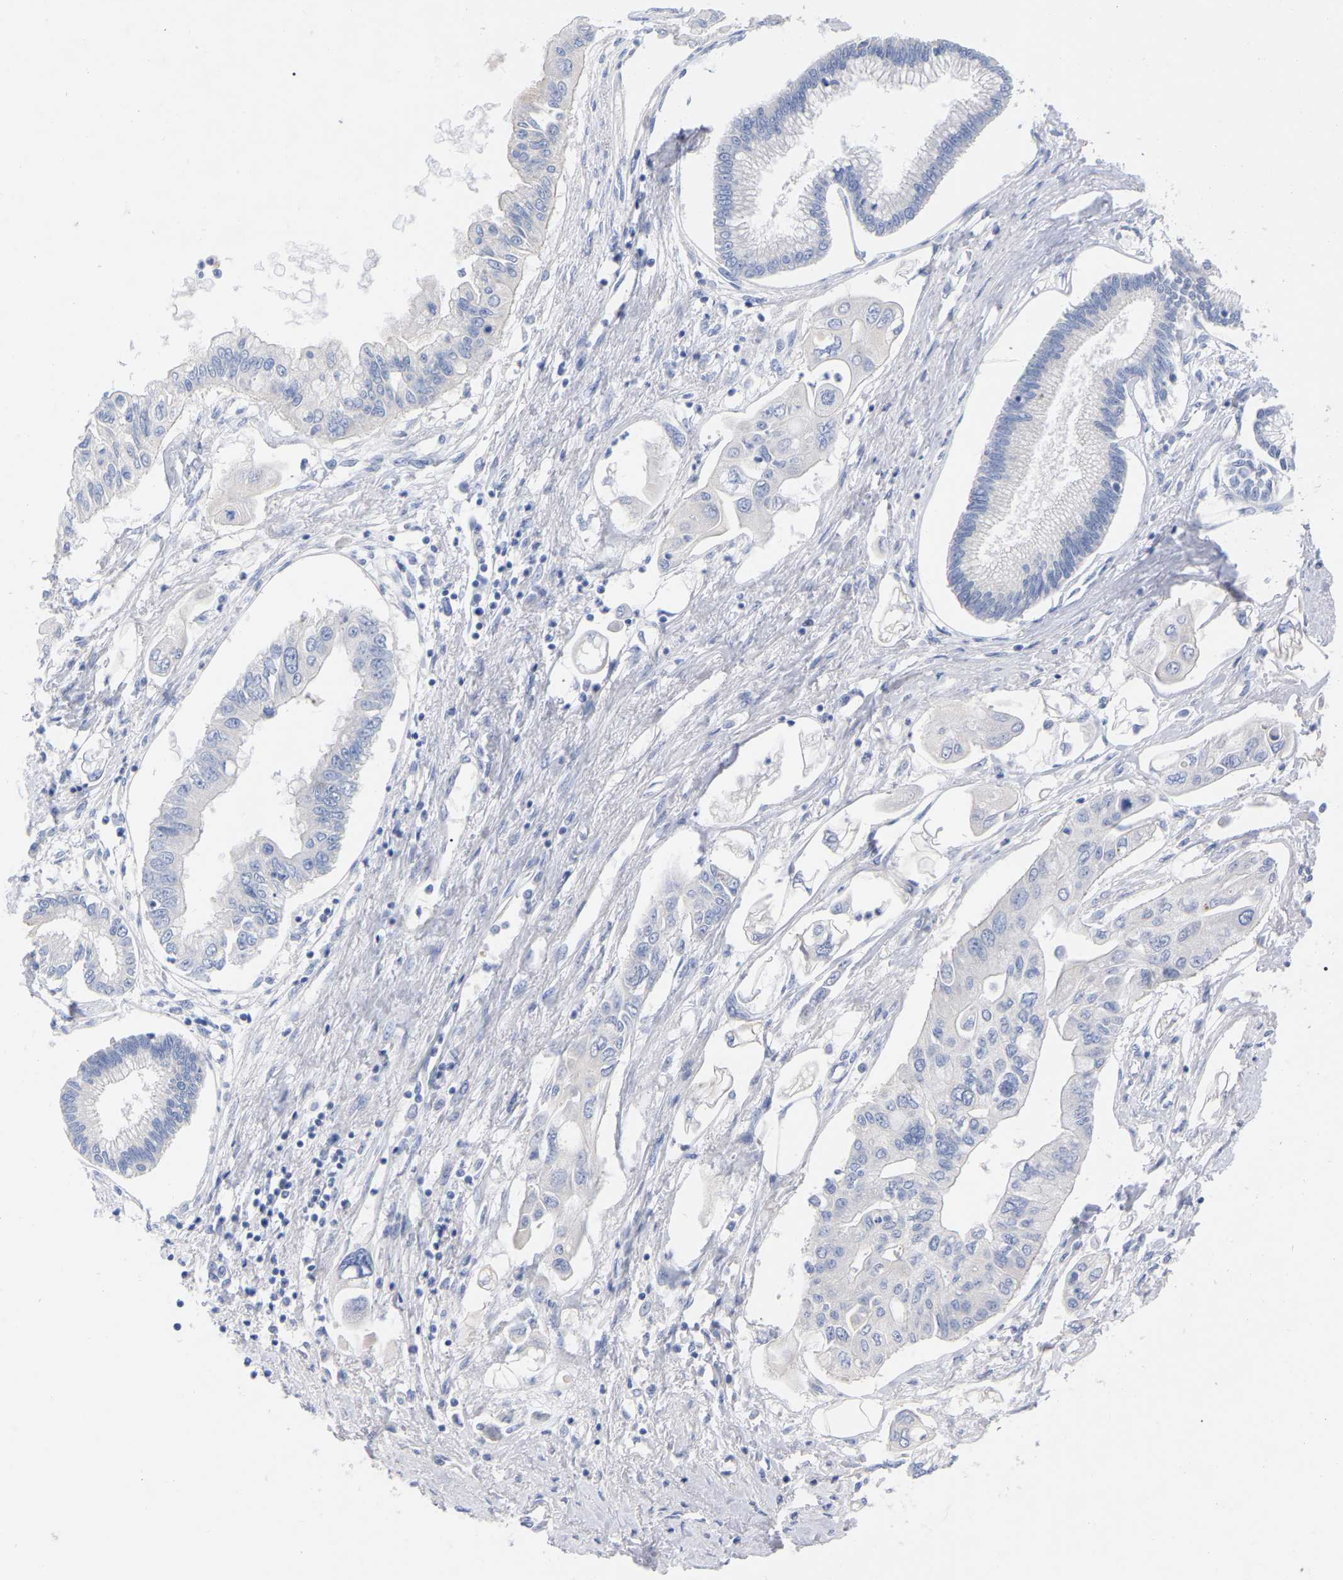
{"staining": {"intensity": "negative", "quantity": "none", "location": "none"}, "tissue": "pancreatic cancer", "cell_type": "Tumor cells", "image_type": "cancer", "snomed": [{"axis": "morphology", "description": "Adenocarcinoma, NOS"}, {"axis": "topography", "description": "Pancreas"}], "caption": "A micrograph of pancreatic adenocarcinoma stained for a protein reveals no brown staining in tumor cells.", "gene": "HAPLN1", "patient": {"sex": "female", "age": 77}}